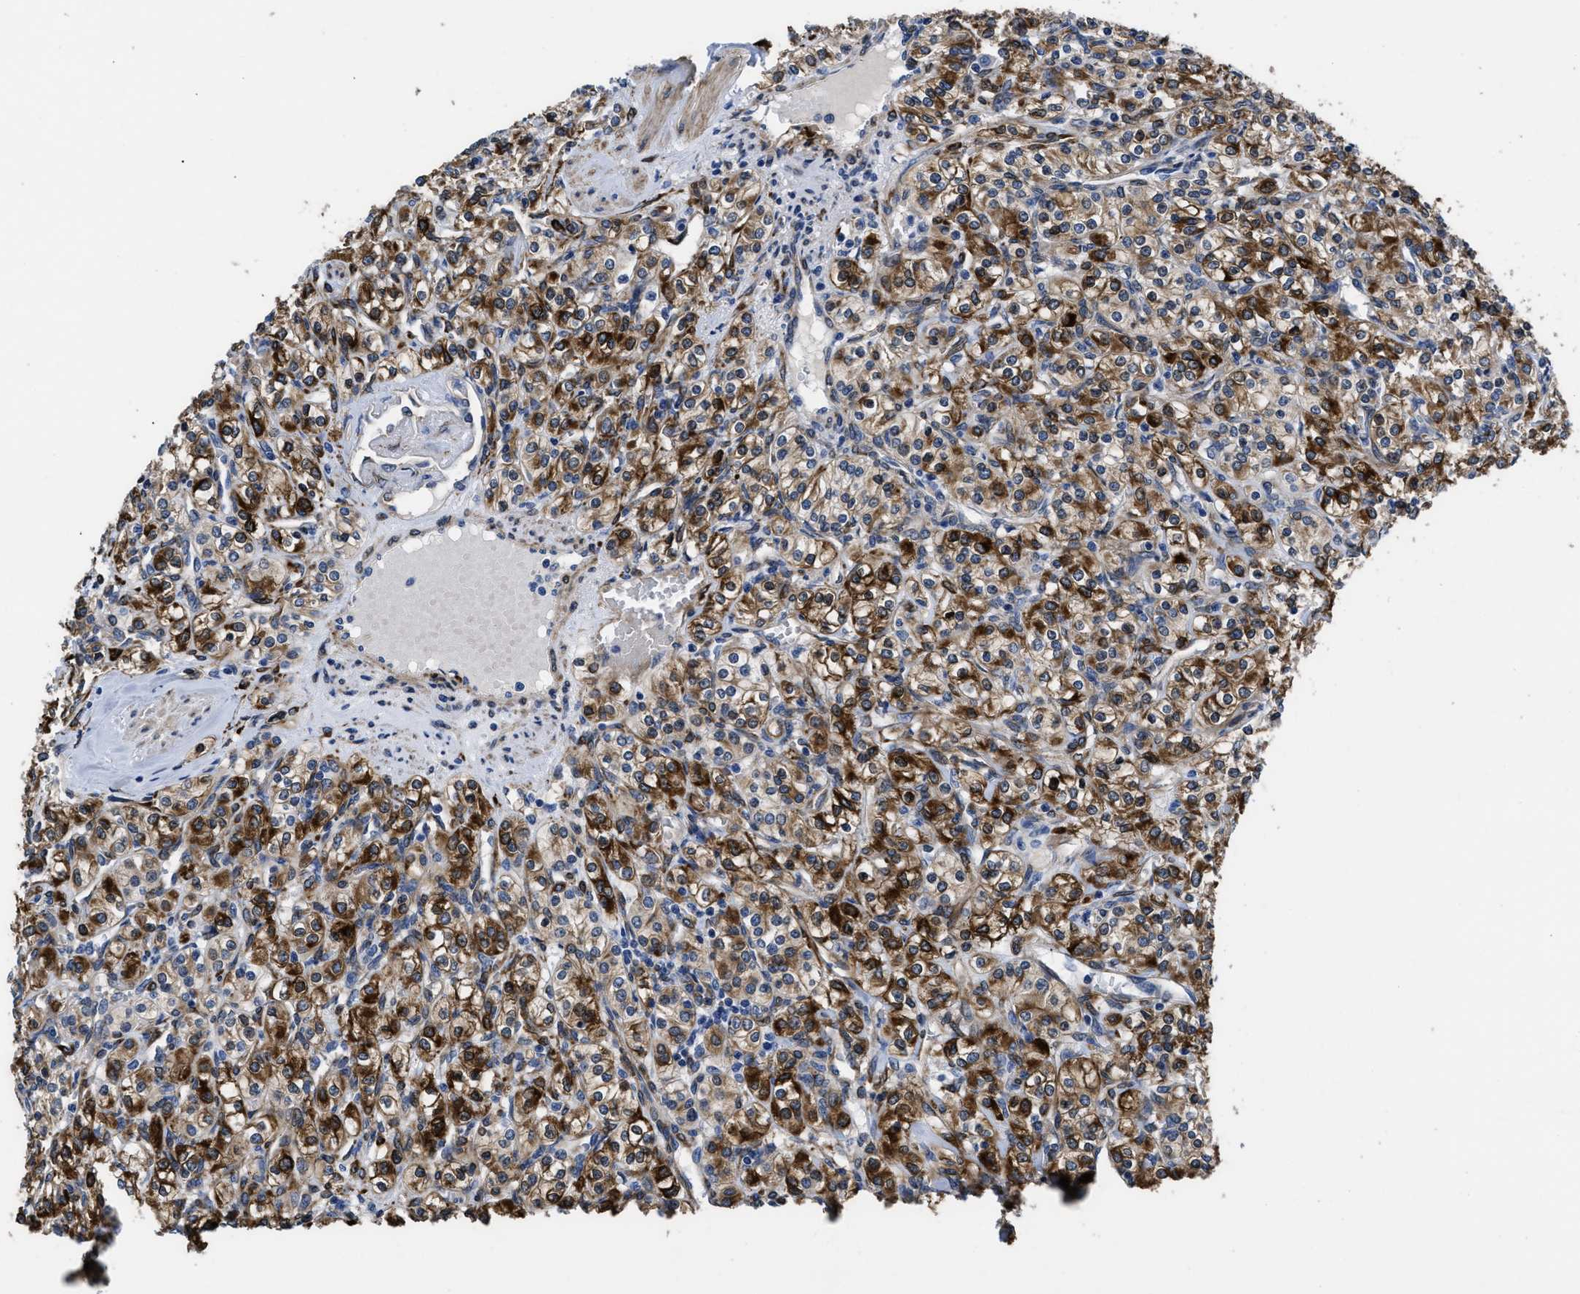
{"staining": {"intensity": "strong", "quantity": "25%-75%", "location": "cytoplasmic/membranous"}, "tissue": "renal cancer", "cell_type": "Tumor cells", "image_type": "cancer", "snomed": [{"axis": "morphology", "description": "Adenocarcinoma, NOS"}, {"axis": "topography", "description": "Kidney"}], "caption": "Immunohistochemistry micrograph of neoplastic tissue: renal cancer stained using immunohistochemistry reveals high levels of strong protein expression localized specifically in the cytoplasmic/membranous of tumor cells, appearing as a cytoplasmic/membranous brown color.", "gene": "SQLE", "patient": {"sex": "male", "age": 77}}